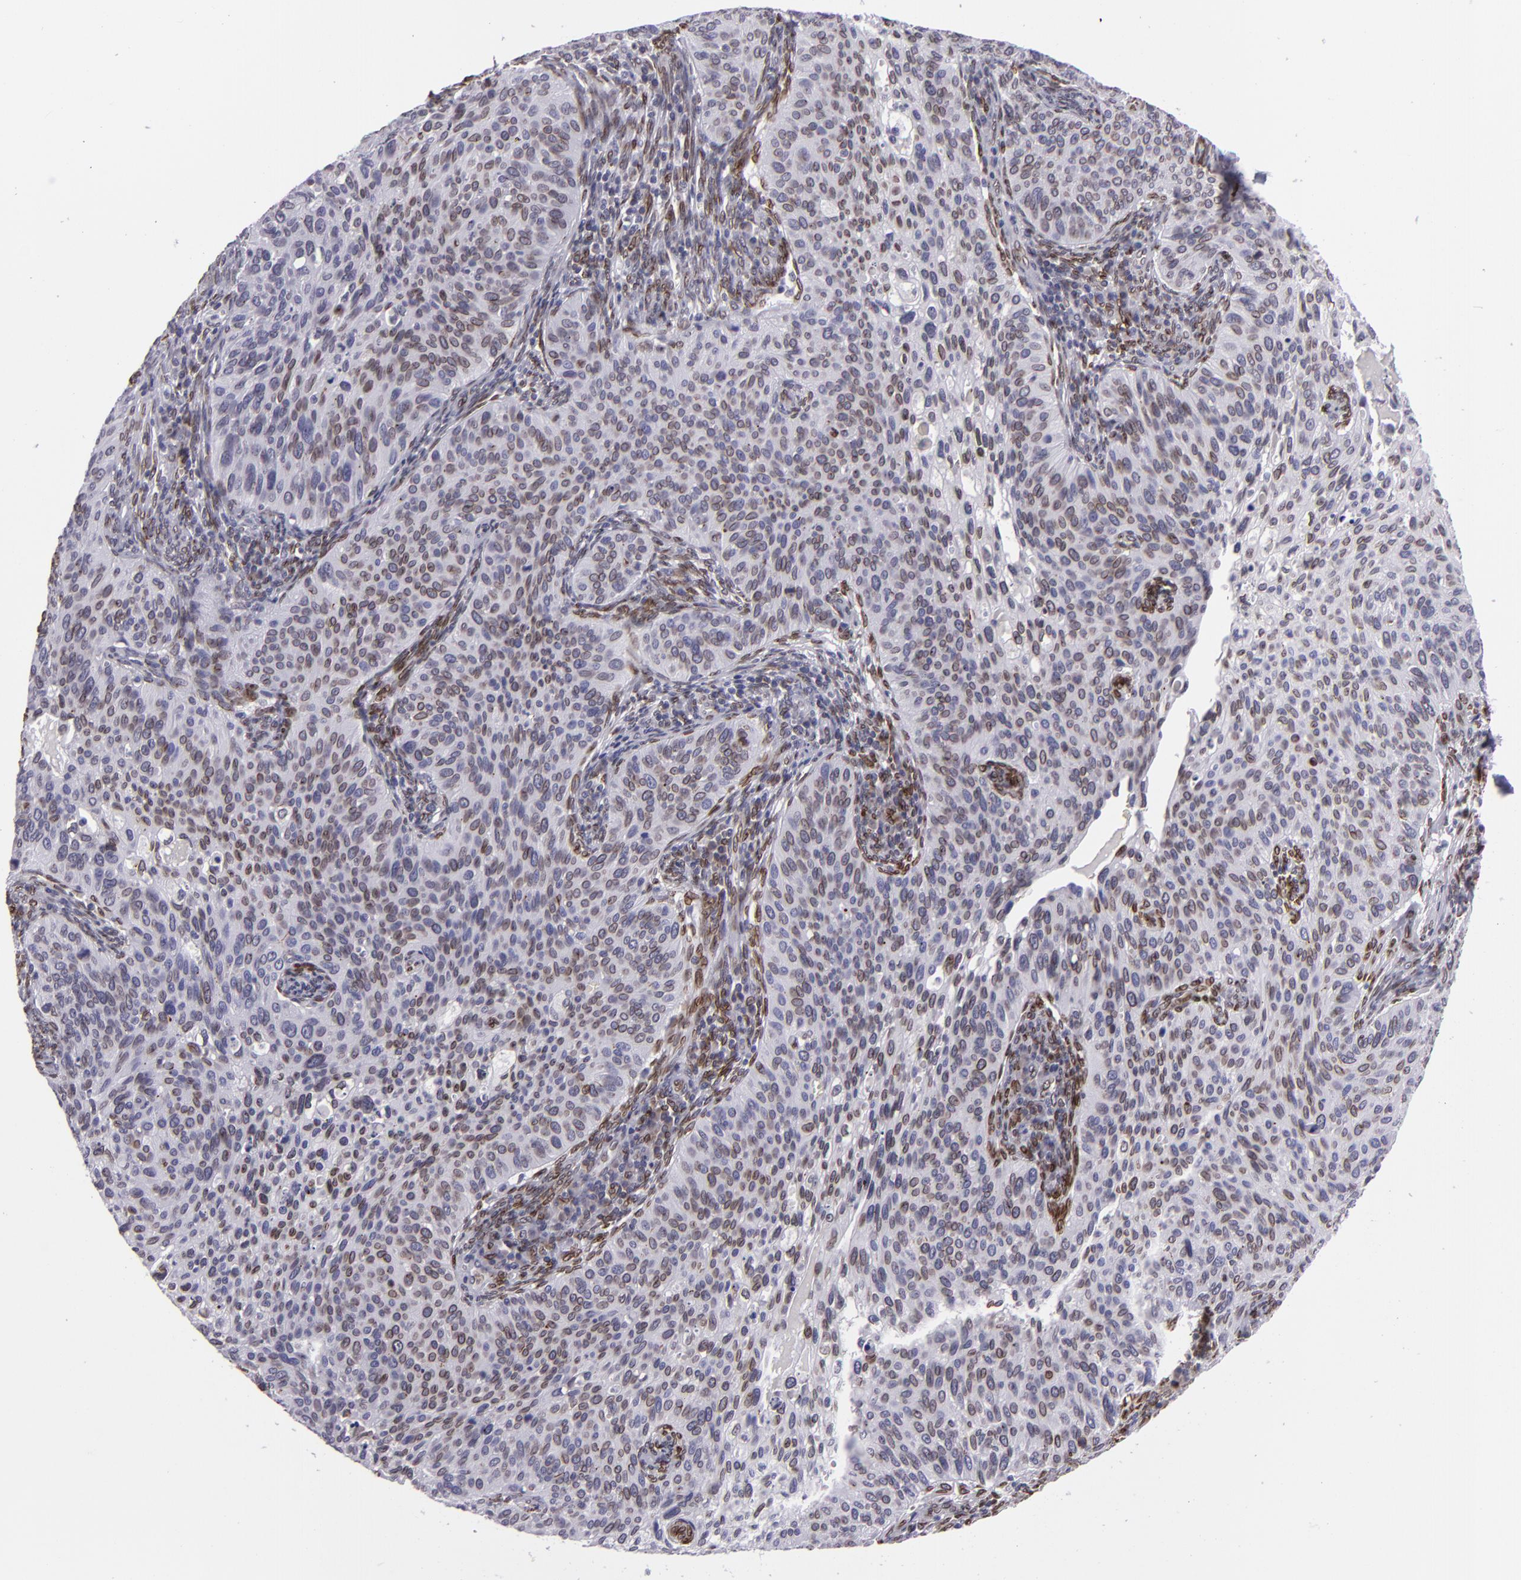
{"staining": {"intensity": "moderate", "quantity": "25%-75%", "location": "nuclear"}, "tissue": "cervical cancer", "cell_type": "Tumor cells", "image_type": "cancer", "snomed": [{"axis": "morphology", "description": "Adenocarcinoma, NOS"}, {"axis": "topography", "description": "Cervix"}], "caption": "Cervical adenocarcinoma tissue exhibits moderate nuclear positivity in approximately 25%-75% of tumor cells", "gene": "EMD", "patient": {"sex": "female", "age": 29}}